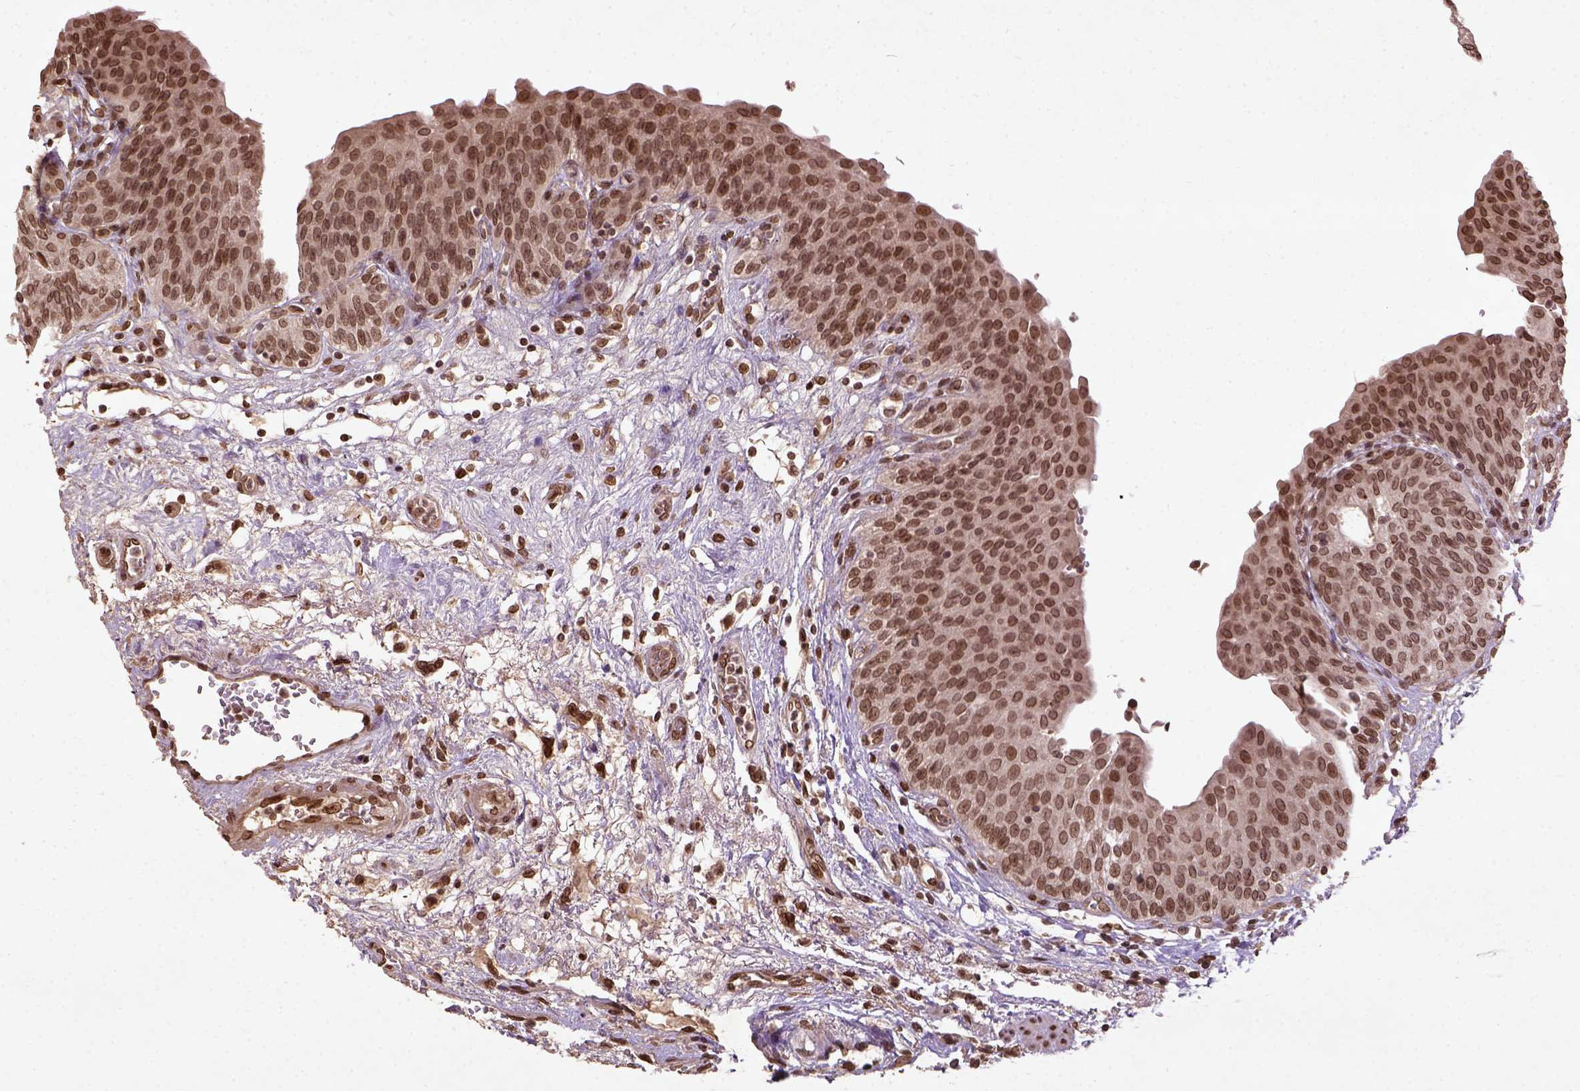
{"staining": {"intensity": "moderate", "quantity": ">75%", "location": "nuclear"}, "tissue": "urinary bladder", "cell_type": "Urothelial cells", "image_type": "normal", "snomed": [{"axis": "morphology", "description": "Normal tissue, NOS"}, {"axis": "topography", "description": "Urinary bladder"}], "caption": "Benign urinary bladder shows moderate nuclear staining in about >75% of urothelial cells The protein of interest is shown in brown color, while the nuclei are stained blue..", "gene": "BANF1", "patient": {"sex": "male", "age": 68}}